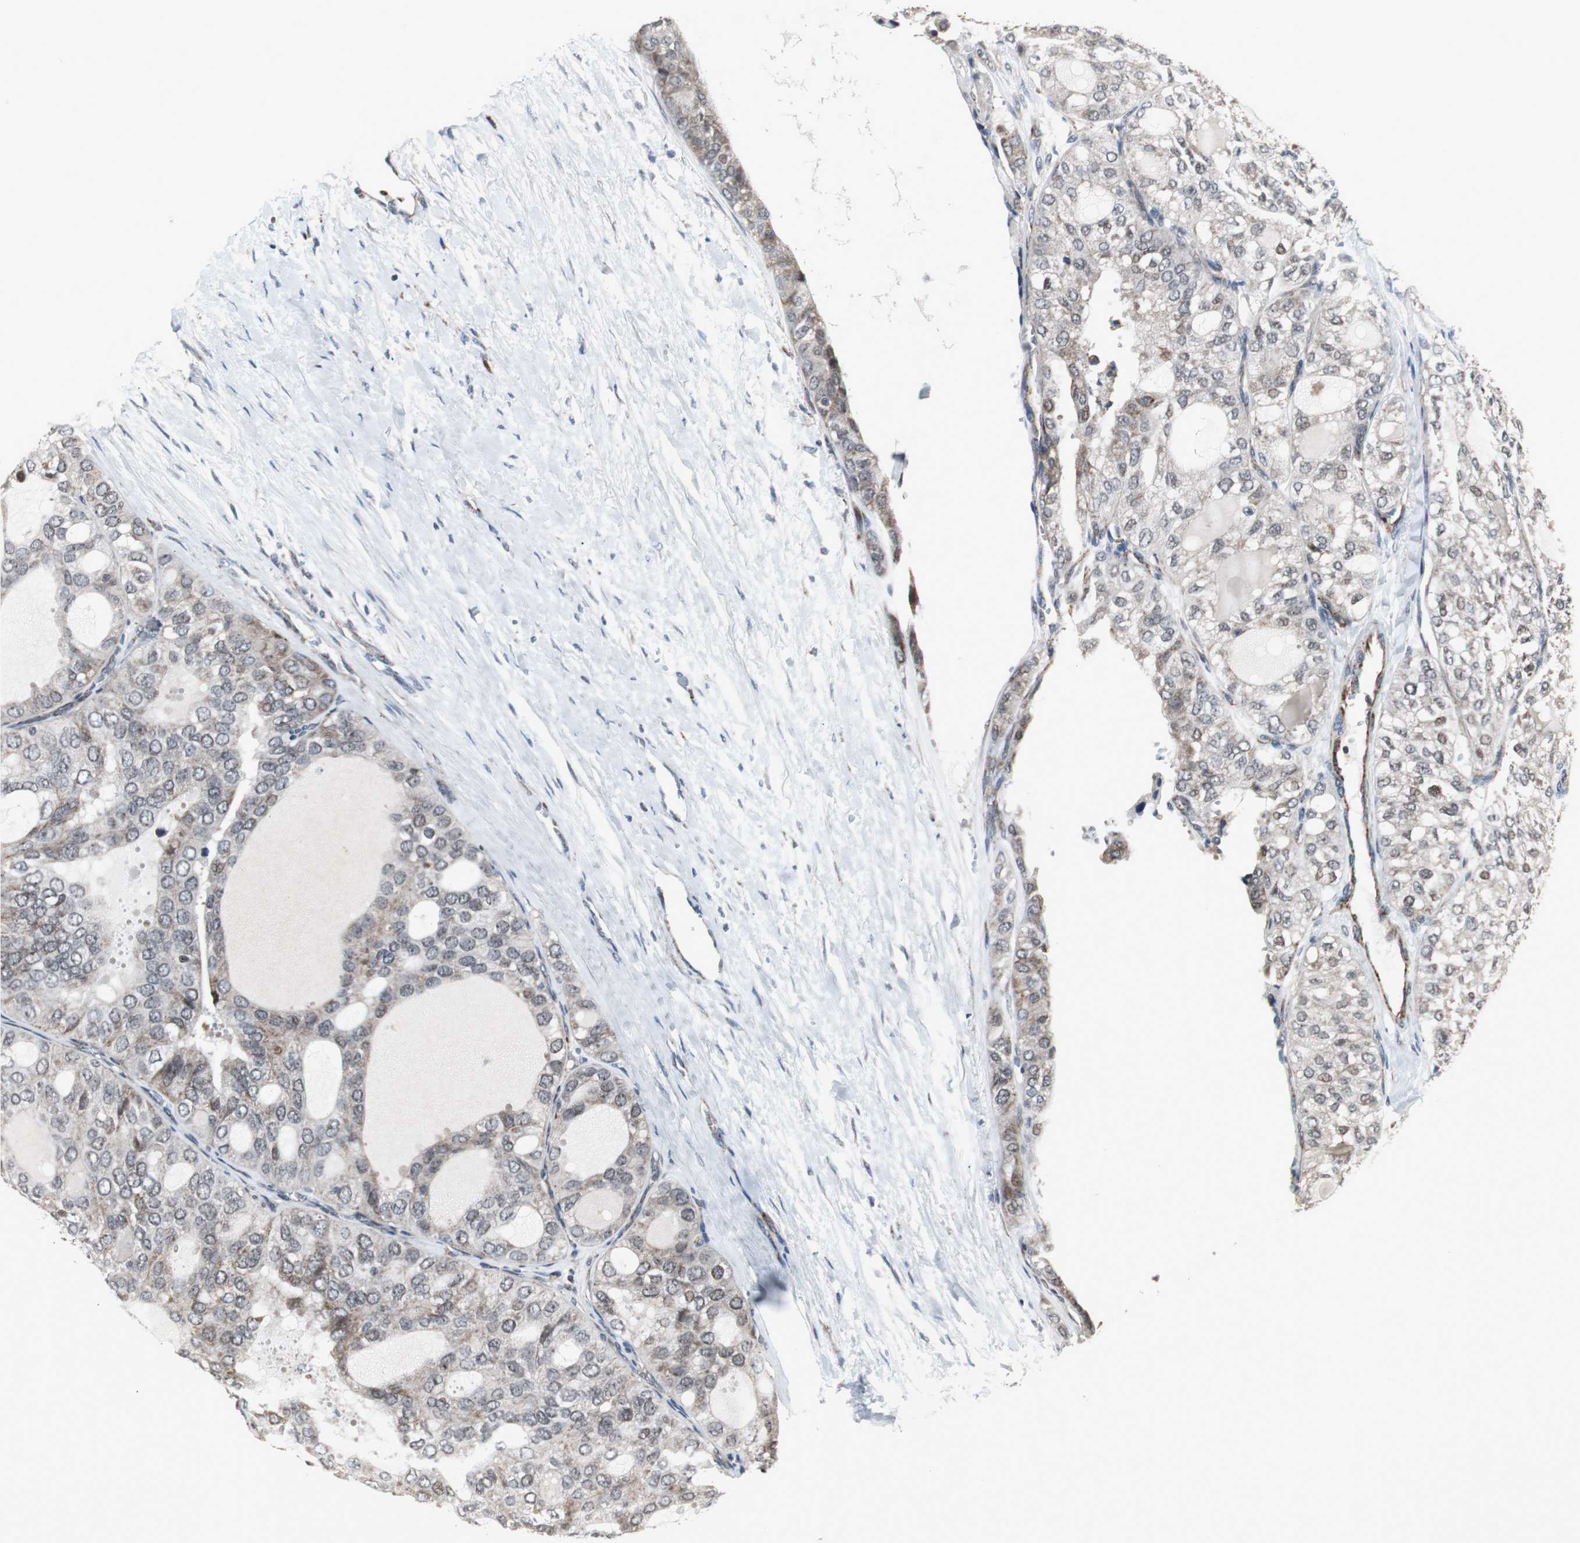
{"staining": {"intensity": "moderate", "quantity": "25%-75%", "location": "cytoplasmic/membranous"}, "tissue": "thyroid cancer", "cell_type": "Tumor cells", "image_type": "cancer", "snomed": [{"axis": "morphology", "description": "Follicular adenoma carcinoma, NOS"}, {"axis": "topography", "description": "Thyroid gland"}], "caption": "Follicular adenoma carcinoma (thyroid) stained for a protein (brown) displays moderate cytoplasmic/membranous positive expression in approximately 25%-75% of tumor cells.", "gene": "MRPL40", "patient": {"sex": "male", "age": 75}}